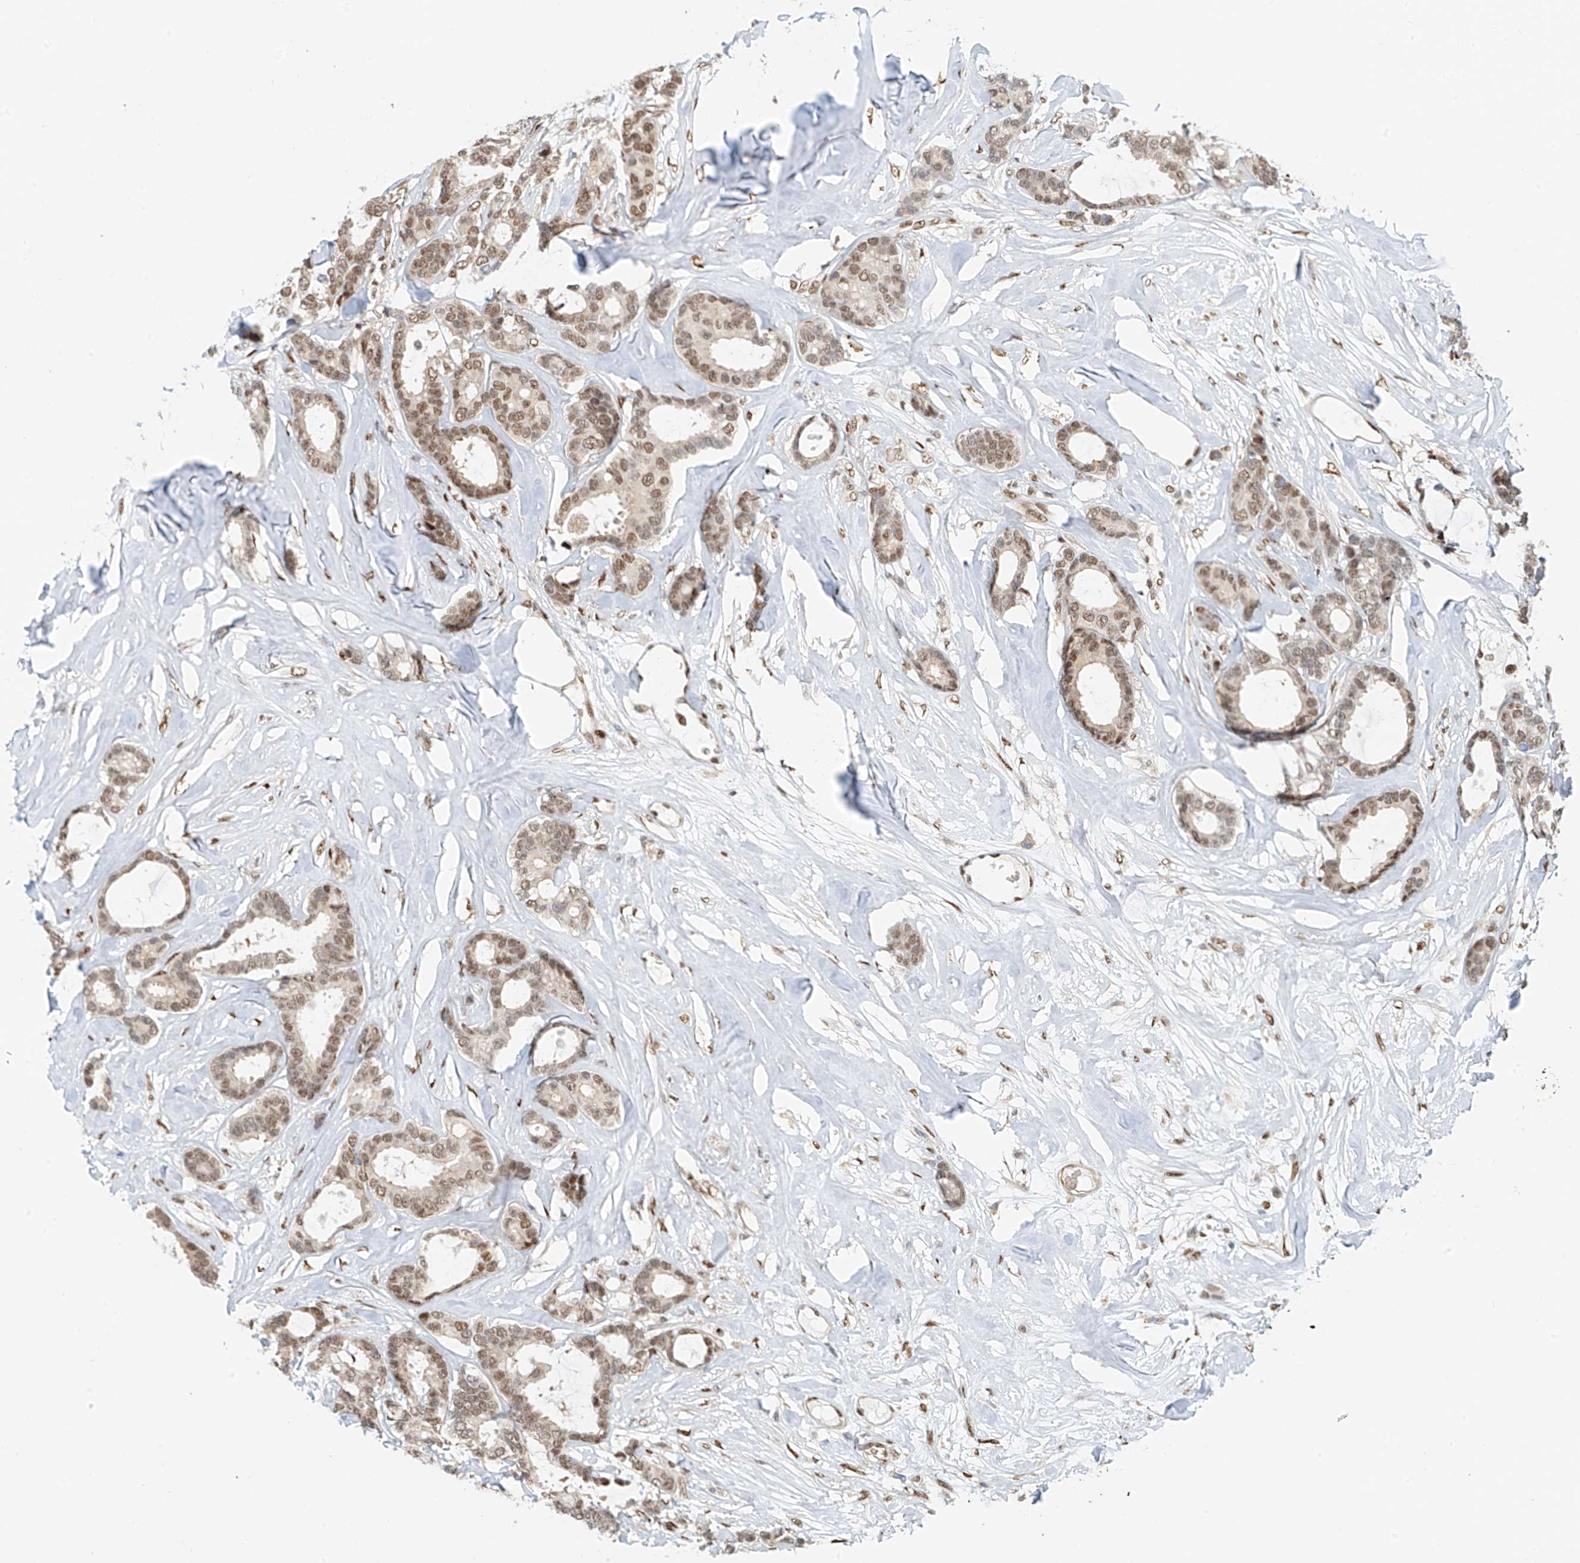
{"staining": {"intensity": "moderate", "quantity": ">75%", "location": "nuclear"}, "tissue": "breast cancer", "cell_type": "Tumor cells", "image_type": "cancer", "snomed": [{"axis": "morphology", "description": "Duct carcinoma"}, {"axis": "topography", "description": "Breast"}], "caption": "Intraductal carcinoma (breast) stained with a protein marker shows moderate staining in tumor cells.", "gene": "ZNF514", "patient": {"sex": "female", "age": 87}}